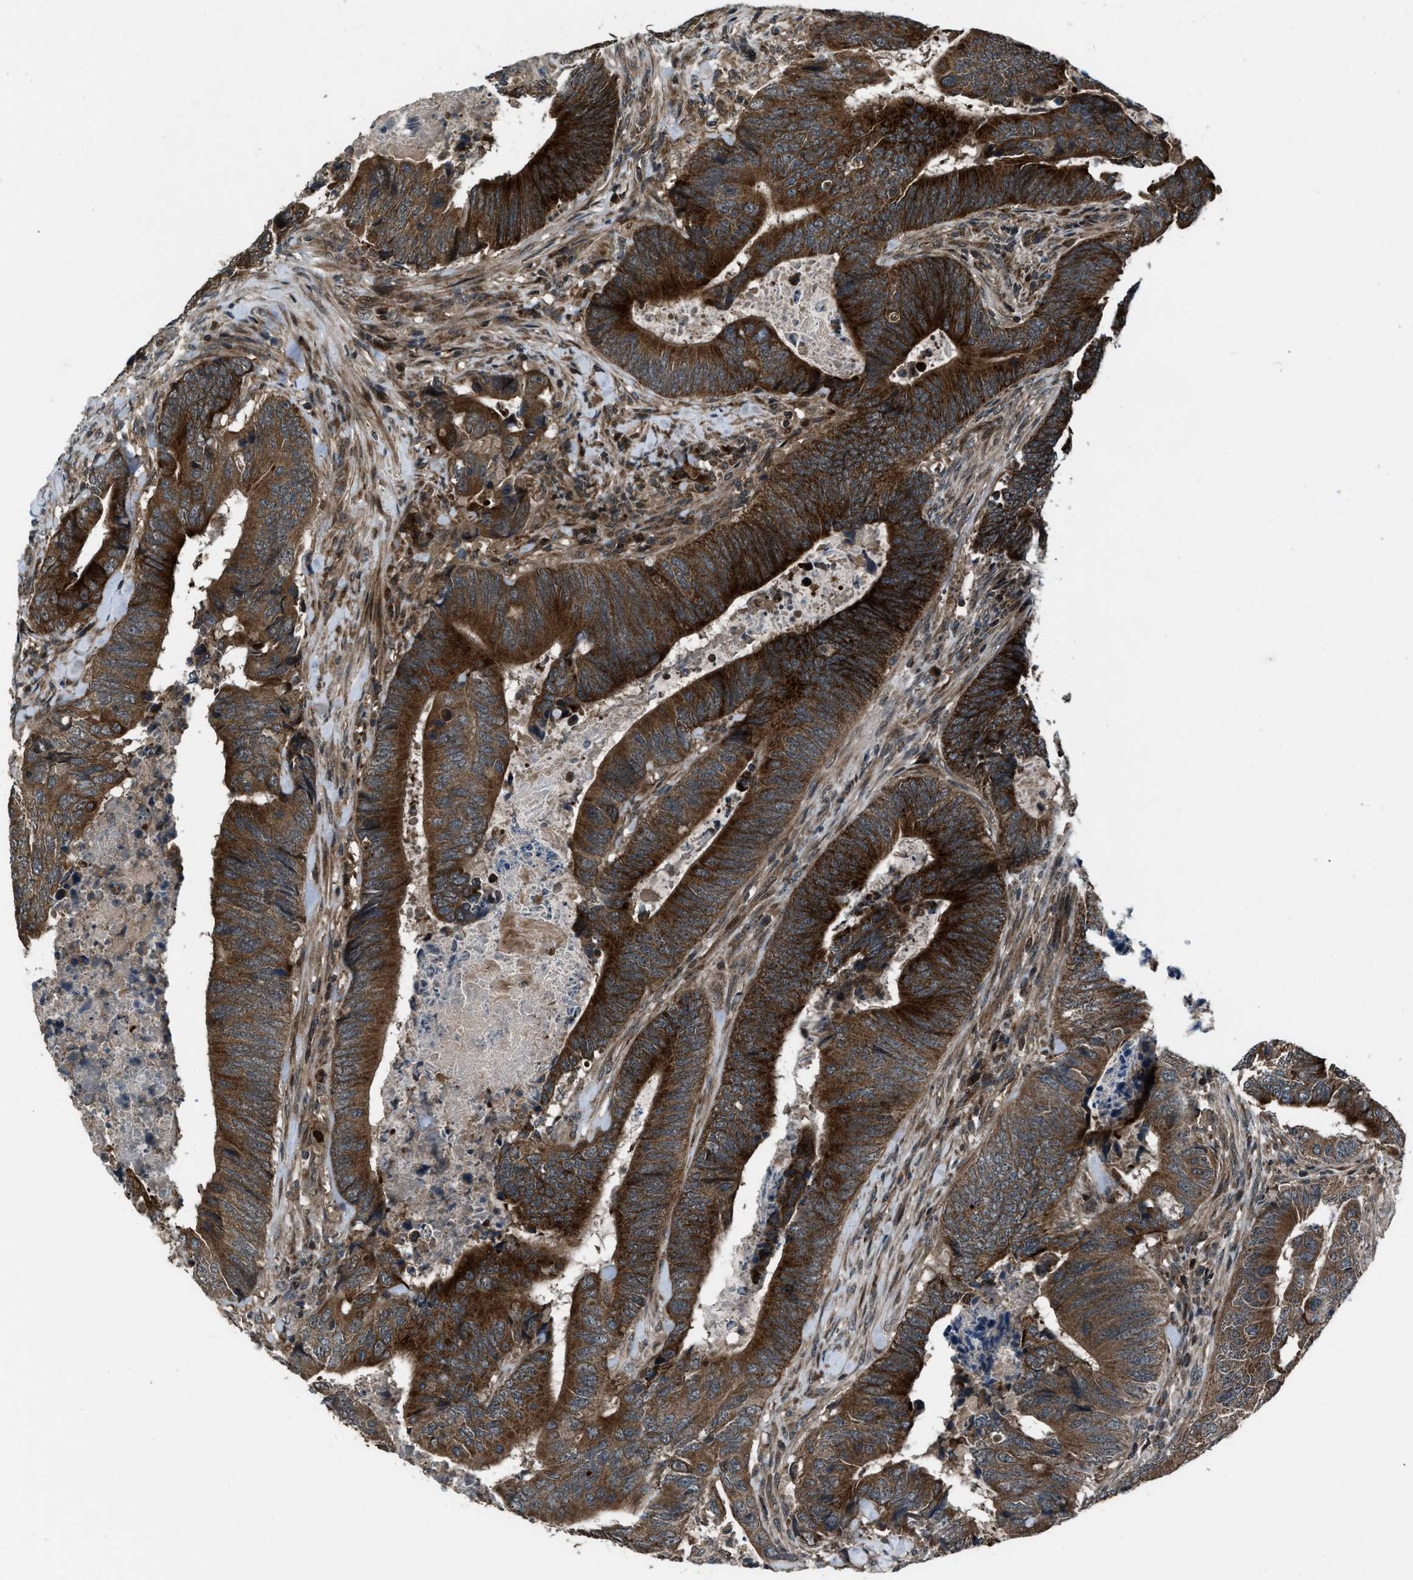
{"staining": {"intensity": "strong", "quantity": ">75%", "location": "cytoplasmic/membranous"}, "tissue": "colorectal cancer", "cell_type": "Tumor cells", "image_type": "cancer", "snomed": [{"axis": "morphology", "description": "Normal tissue, NOS"}, {"axis": "morphology", "description": "Adenocarcinoma, NOS"}, {"axis": "topography", "description": "Colon"}], "caption": "Colorectal cancer stained with a brown dye shows strong cytoplasmic/membranous positive expression in approximately >75% of tumor cells.", "gene": "IRAK4", "patient": {"sex": "male", "age": 56}}